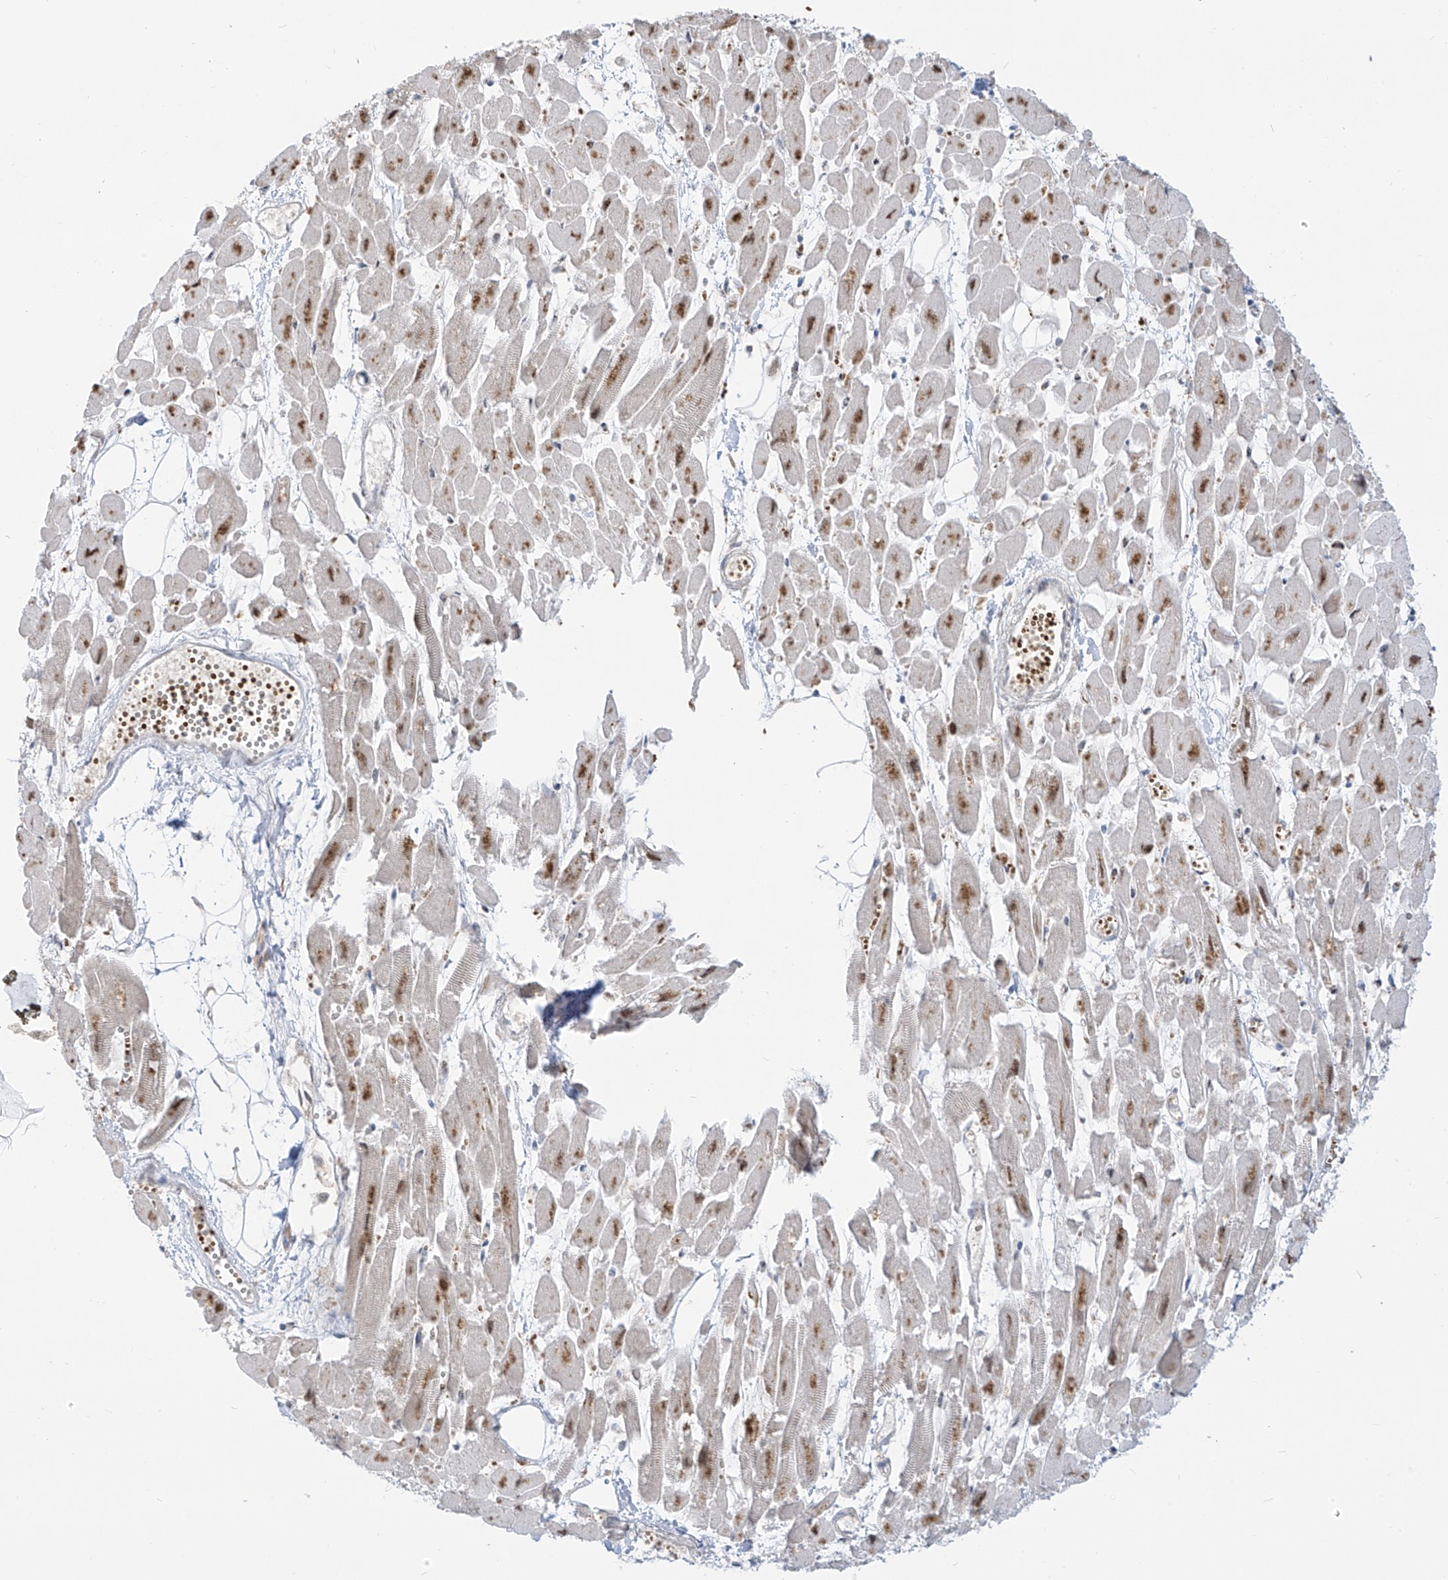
{"staining": {"intensity": "moderate", "quantity": "<25%", "location": "cytoplasmic/membranous"}, "tissue": "heart muscle", "cell_type": "Cardiomyocytes", "image_type": "normal", "snomed": [{"axis": "morphology", "description": "Normal tissue, NOS"}, {"axis": "topography", "description": "Heart"}], "caption": "Heart muscle stained for a protein demonstrates moderate cytoplasmic/membranous positivity in cardiomyocytes. Using DAB (3,3'-diaminobenzidine) (brown) and hematoxylin (blue) stains, captured at high magnification using brightfield microscopy.", "gene": "ARHGEF40", "patient": {"sex": "female", "age": 64}}